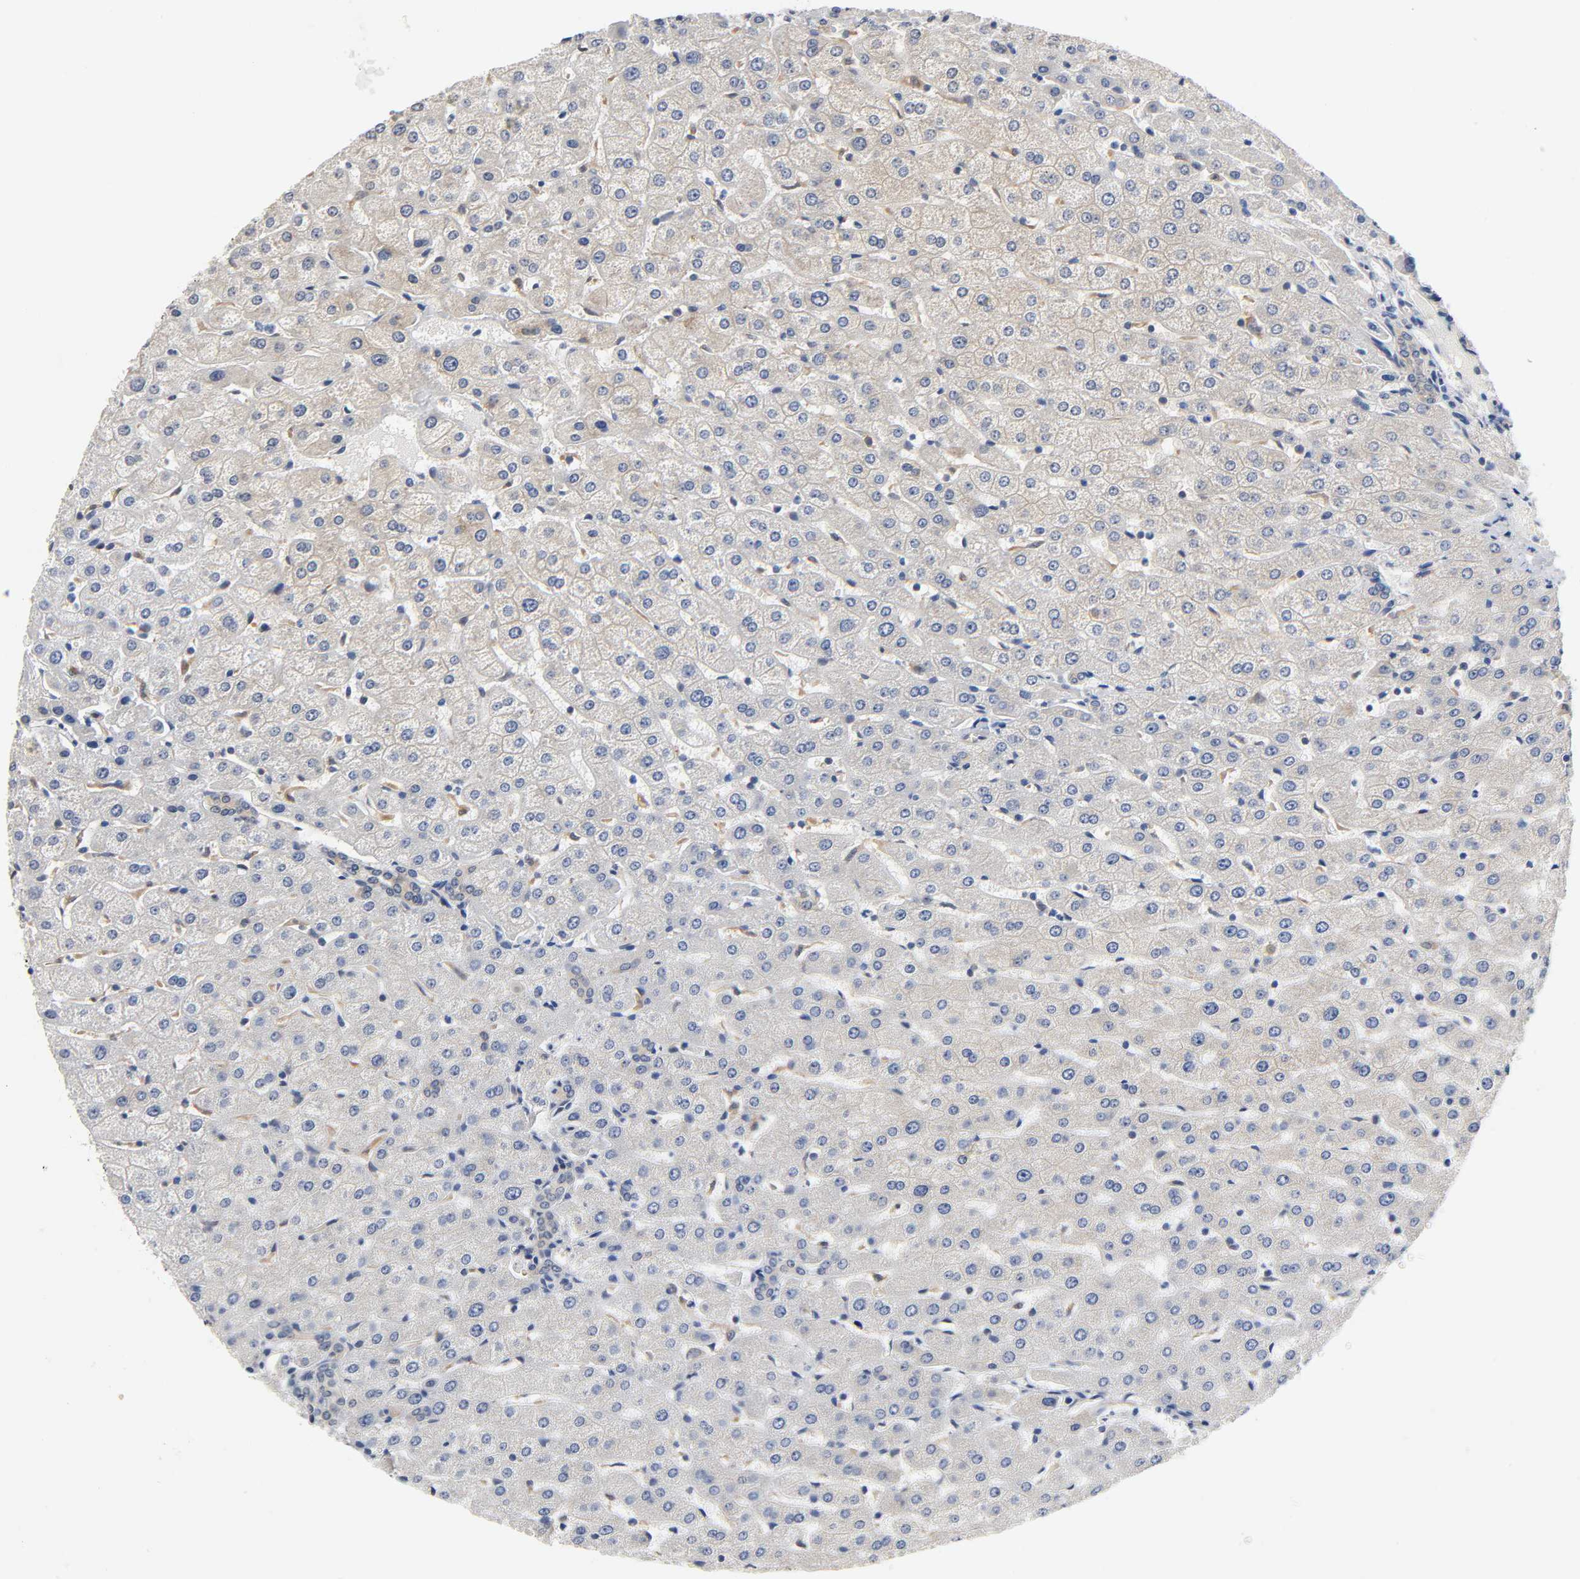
{"staining": {"intensity": "weak", "quantity": ">75%", "location": "cytoplasmic/membranous"}, "tissue": "liver", "cell_type": "Cholangiocytes", "image_type": "normal", "snomed": [{"axis": "morphology", "description": "Normal tissue, NOS"}, {"axis": "morphology", "description": "Fibrosis, NOS"}, {"axis": "topography", "description": "Liver"}], "caption": "The photomicrograph reveals staining of benign liver, revealing weak cytoplasmic/membranous protein staining (brown color) within cholangiocytes. Using DAB (brown) and hematoxylin (blue) stains, captured at high magnification using brightfield microscopy.", "gene": "FYN", "patient": {"sex": "female", "age": 29}}